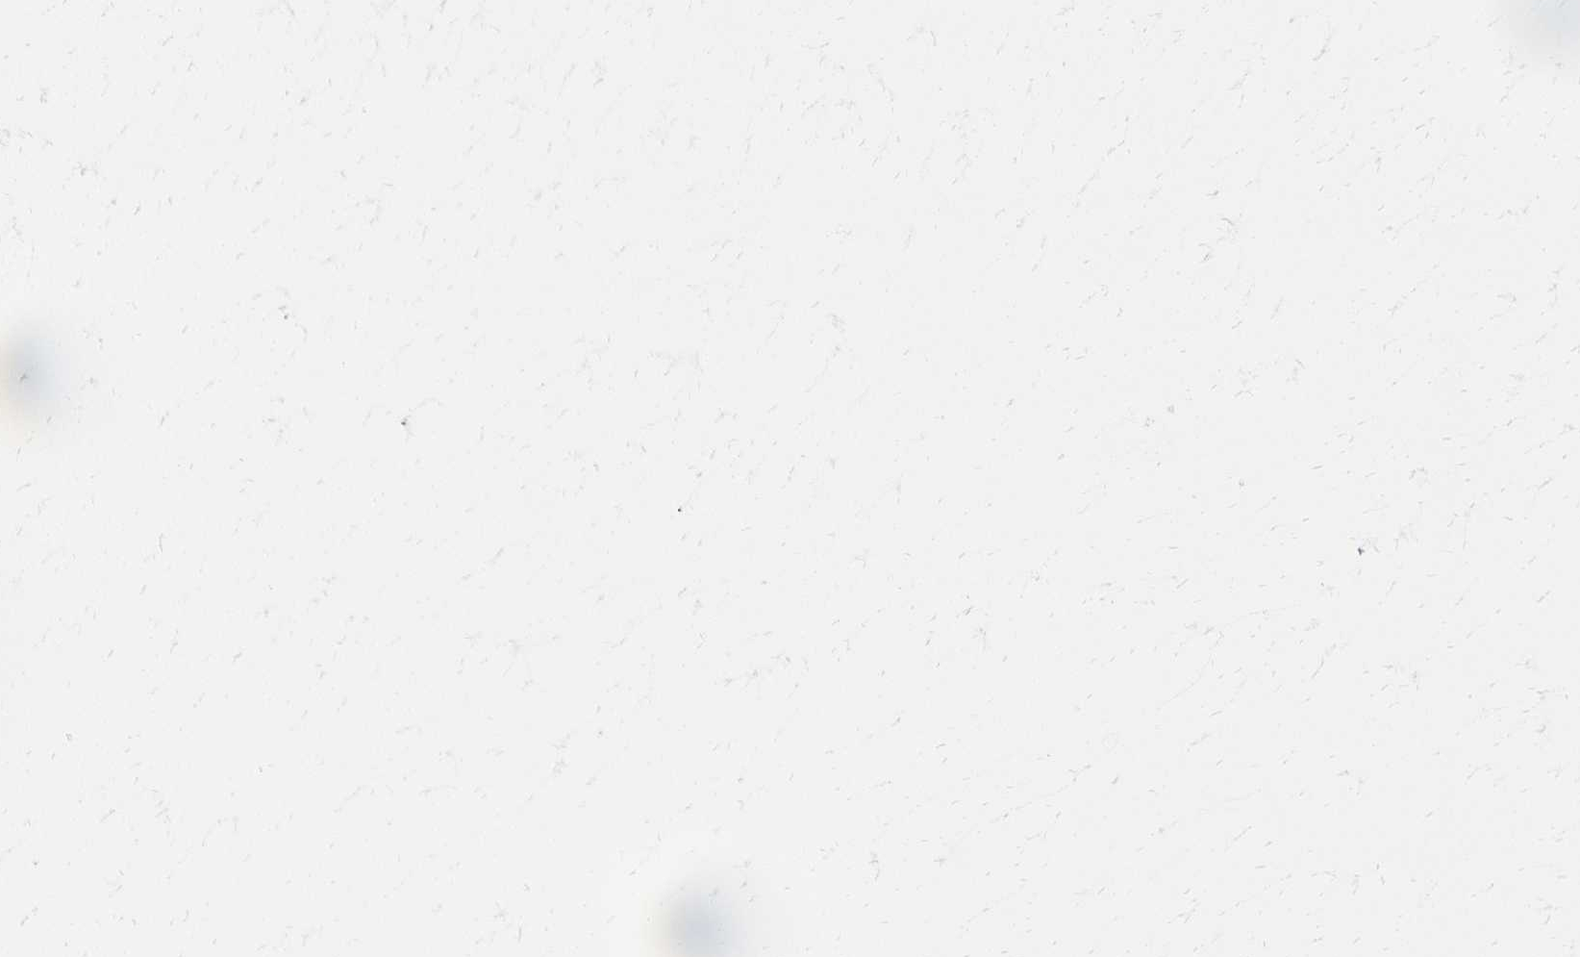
{"staining": {"intensity": "weak", "quantity": ">75%", "location": "cytoplasmic/membranous"}, "tissue": "parathyroid gland", "cell_type": "Glandular cells", "image_type": "normal", "snomed": [{"axis": "morphology", "description": "Normal tissue, NOS"}, {"axis": "topography", "description": "Parathyroid gland"}], "caption": "This is a histology image of IHC staining of benign parathyroid gland, which shows weak staining in the cytoplasmic/membranous of glandular cells.", "gene": "GPX4", "patient": {"sex": "female", "age": 71}}